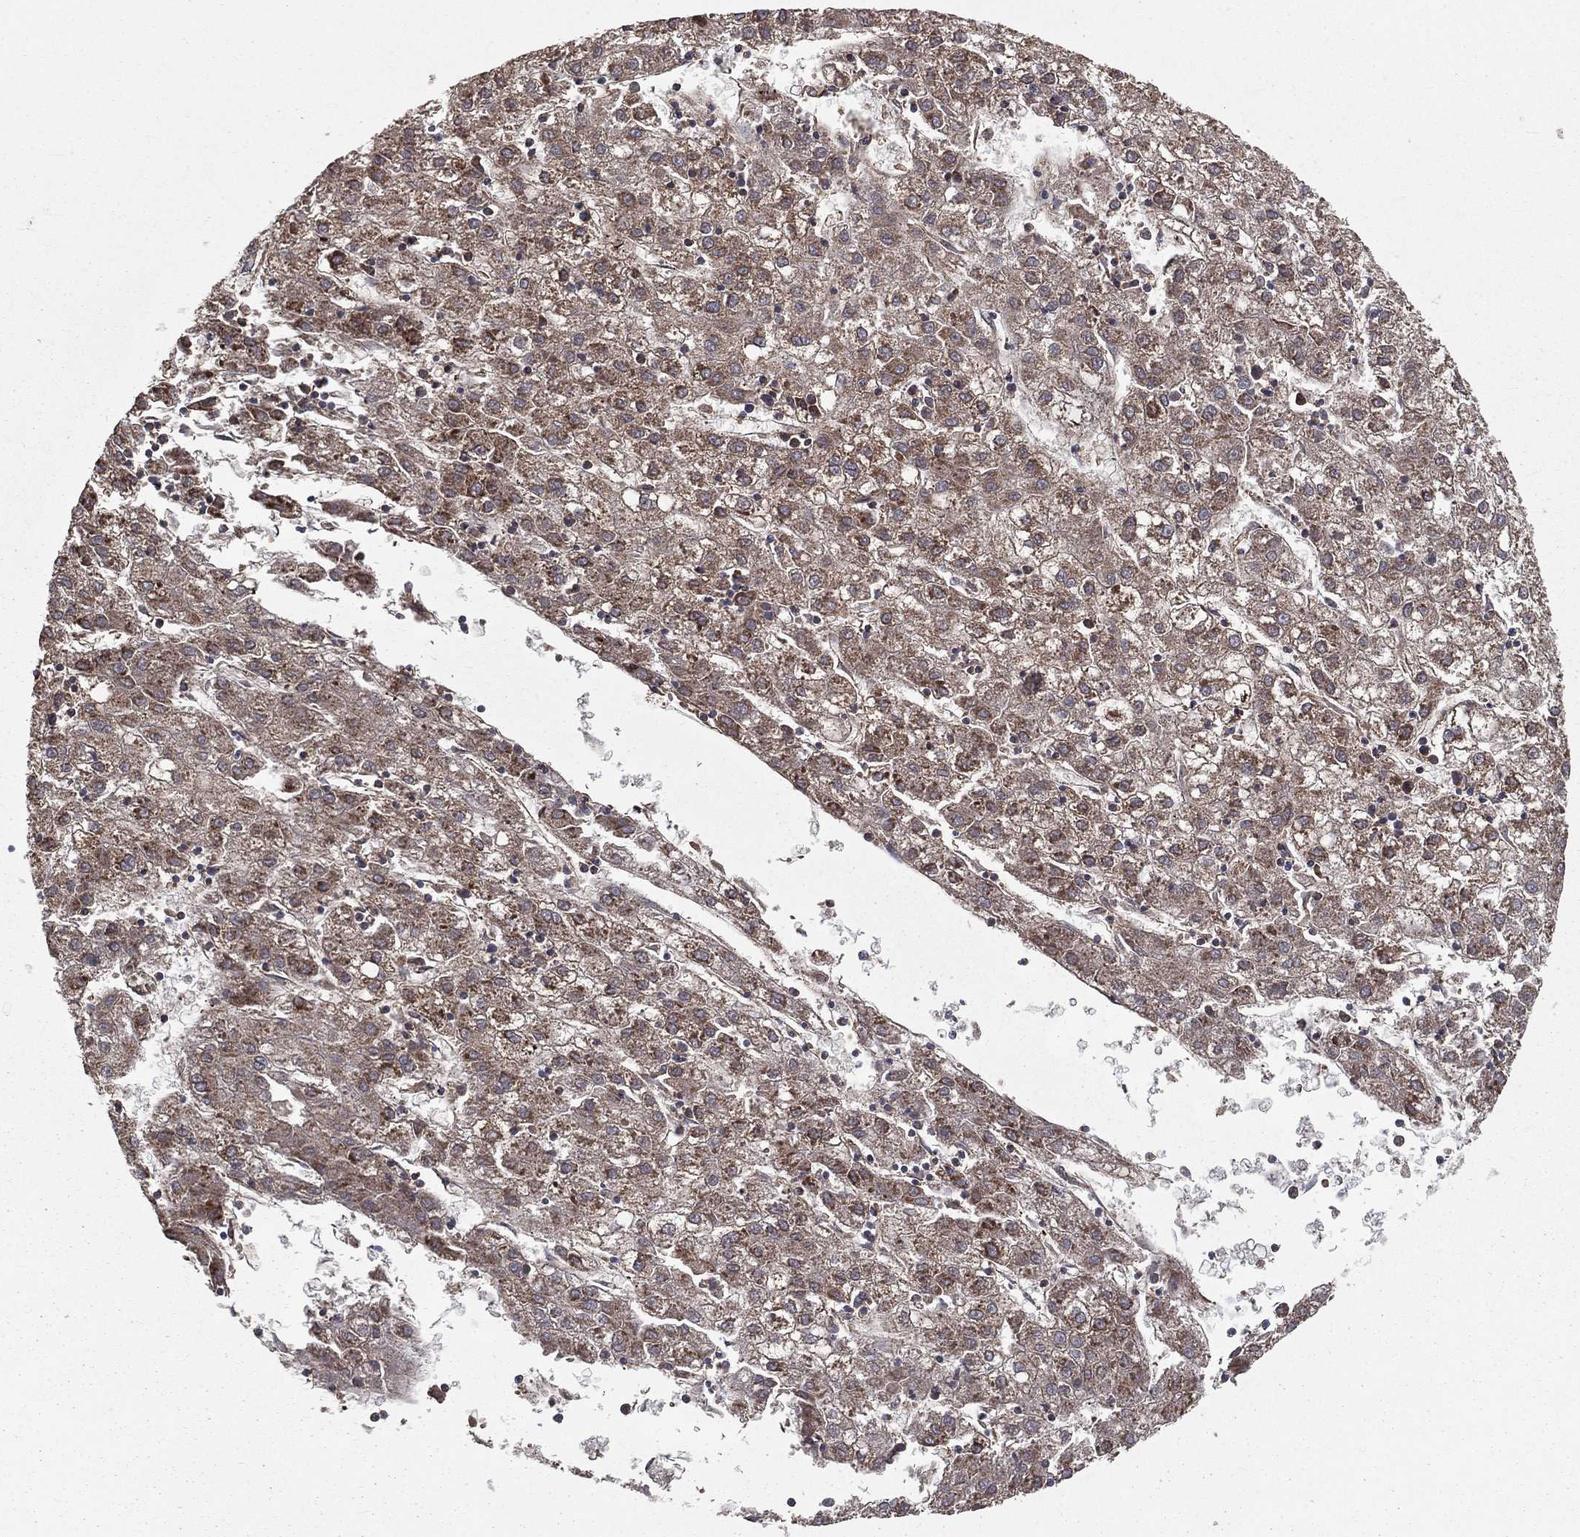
{"staining": {"intensity": "weak", "quantity": "<25%", "location": "cytoplasmic/membranous"}, "tissue": "liver cancer", "cell_type": "Tumor cells", "image_type": "cancer", "snomed": [{"axis": "morphology", "description": "Carcinoma, Hepatocellular, NOS"}, {"axis": "topography", "description": "Liver"}], "caption": "Histopathology image shows no protein expression in tumor cells of liver cancer (hepatocellular carcinoma) tissue.", "gene": "OLFML1", "patient": {"sex": "male", "age": 72}}